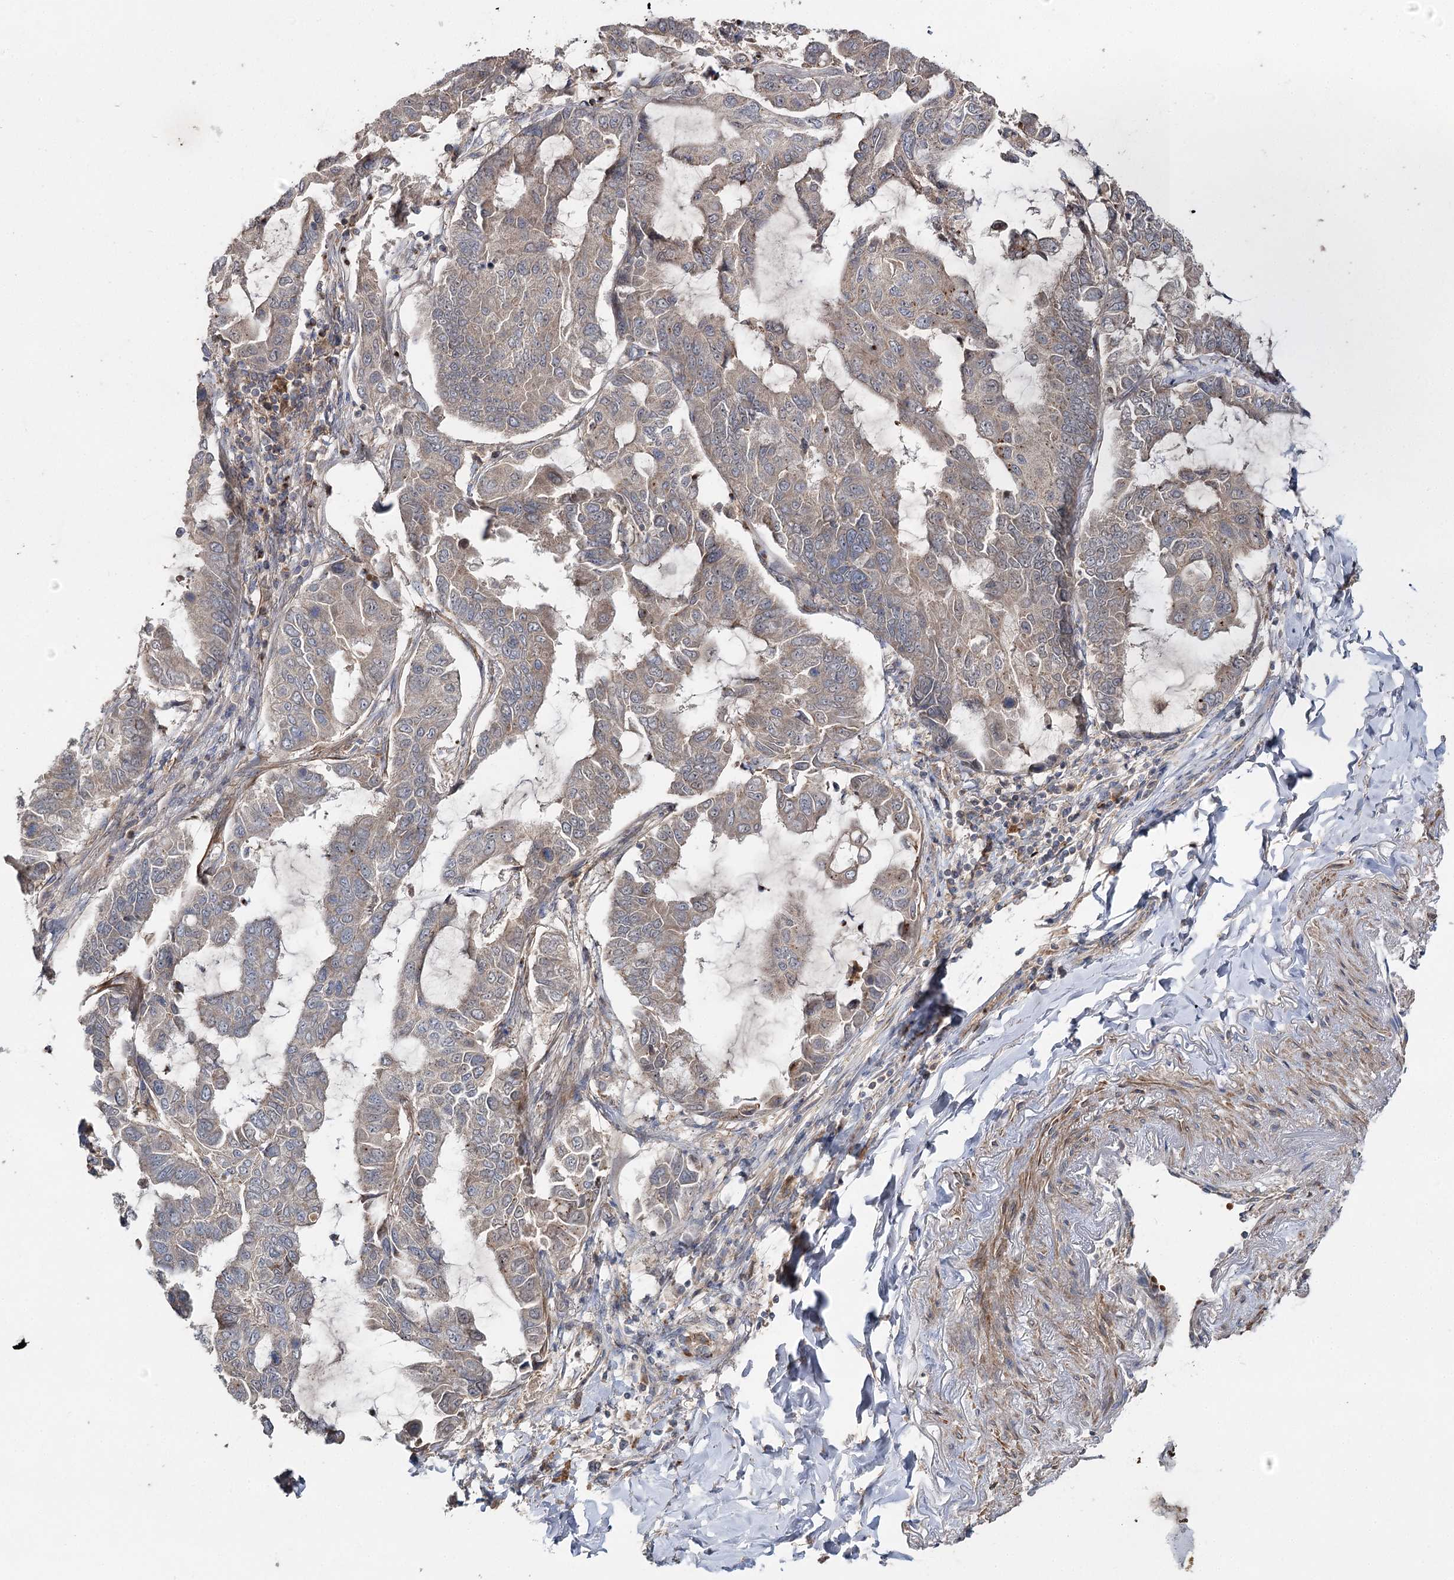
{"staining": {"intensity": "weak", "quantity": ">75%", "location": "cytoplasmic/membranous"}, "tissue": "lung cancer", "cell_type": "Tumor cells", "image_type": "cancer", "snomed": [{"axis": "morphology", "description": "Adenocarcinoma, NOS"}, {"axis": "topography", "description": "Lung"}], "caption": "The image exhibits staining of lung cancer (adenocarcinoma), revealing weak cytoplasmic/membranous protein staining (brown color) within tumor cells. The protein is stained brown, and the nuclei are stained in blue (DAB IHC with brightfield microscopy, high magnification).", "gene": "KIAA0825", "patient": {"sex": "male", "age": 64}}